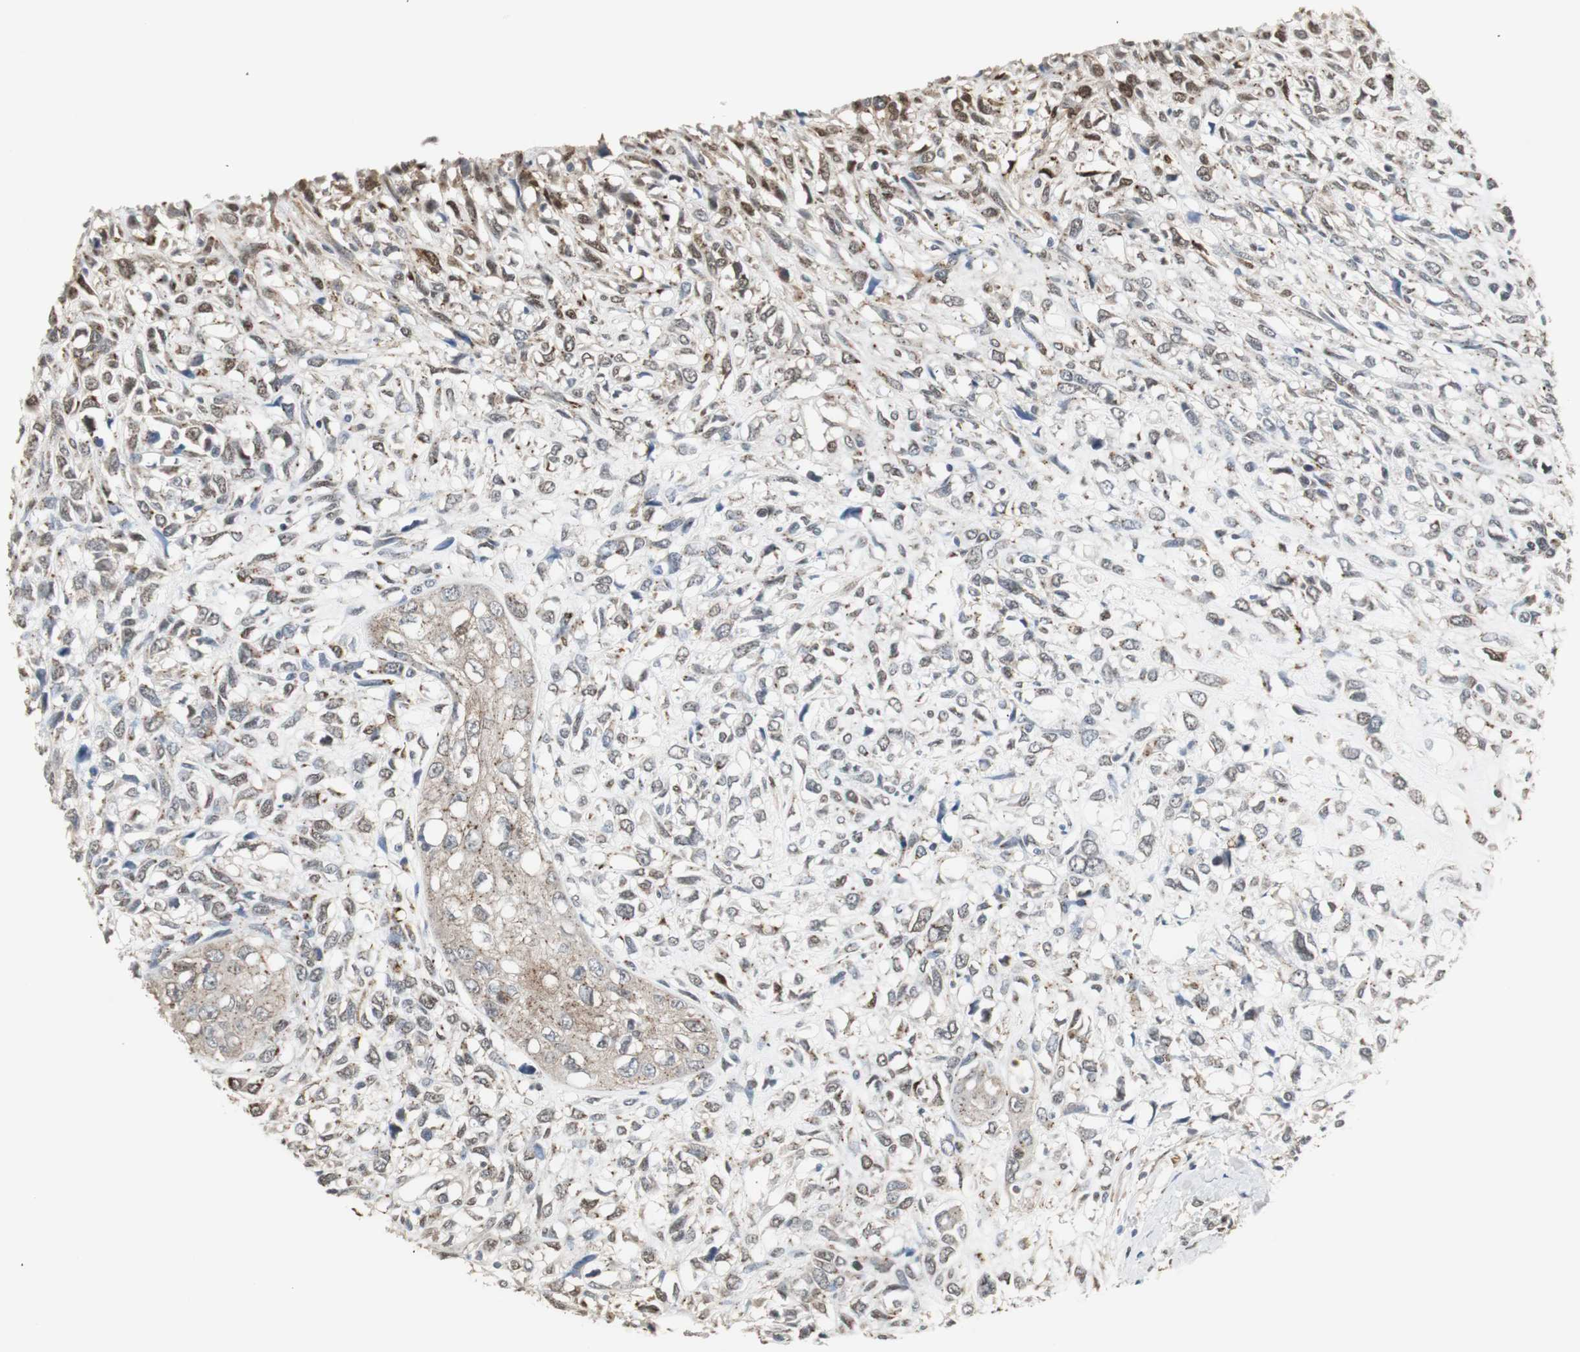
{"staining": {"intensity": "weak", "quantity": ">75%", "location": "cytoplasmic/membranous"}, "tissue": "head and neck cancer", "cell_type": "Tumor cells", "image_type": "cancer", "snomed": [{"axis": "morphology", "description": "Necrosis, NOS"}, {"axis": "morphology", "description": "Neoplasm, malignant, NOS"}, {"axis": "topography", "description": "Salivary gland"}, {"axis": "topography", "description": "Head-Neck"}], "caption": "Head and neck cancer was stained to show a protein in brown. There is low levels of weak cytoplasmic/membranous positivity in about >75% of tumor cells.", "gene": "PLIN3", "patient": {"sex": "male", "age": 43}}